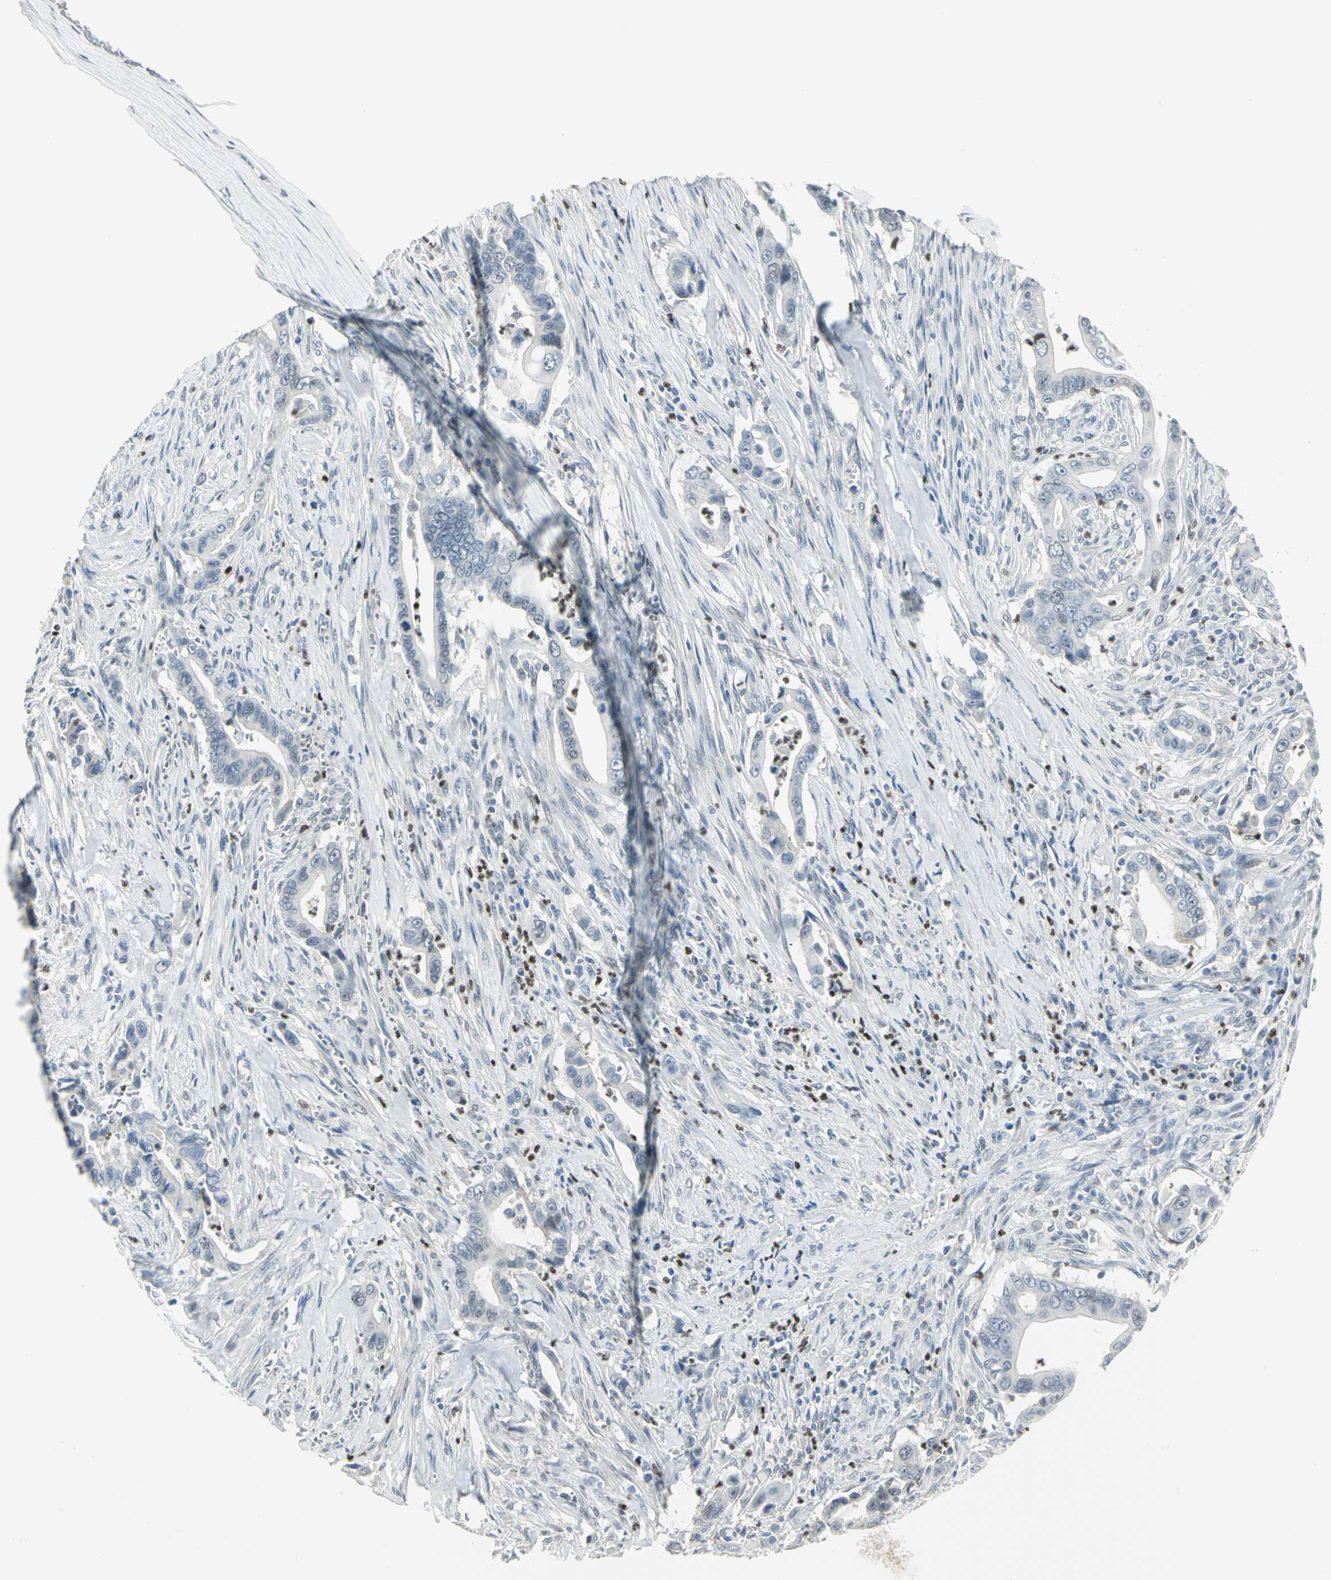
{"staining": {"intensity": "negative", "quantity": "none", "location": "none"}, "tissue": "pancreatic cancer", "cell_type": "Tumor cells", "image_type": "cancer", "snomed": [{"axis": "morphology", "description": "Adenocarcinoma, NOS"}, {"axis": "topography", "description": "Pancreas"}], "caption": "This is a image of IHC staining of pancreatic adenocarcinoma, which shows no positivity in tumor cells. The staining was performed using DAB (3,3'-diaminobenzidine) to visualize the protein expression in brown, while the nuclei were stained in blue with hematoxylin (Magnification: 20x).", "gene": "BCL6", "patient": {"sex": "male", "age": 59}}